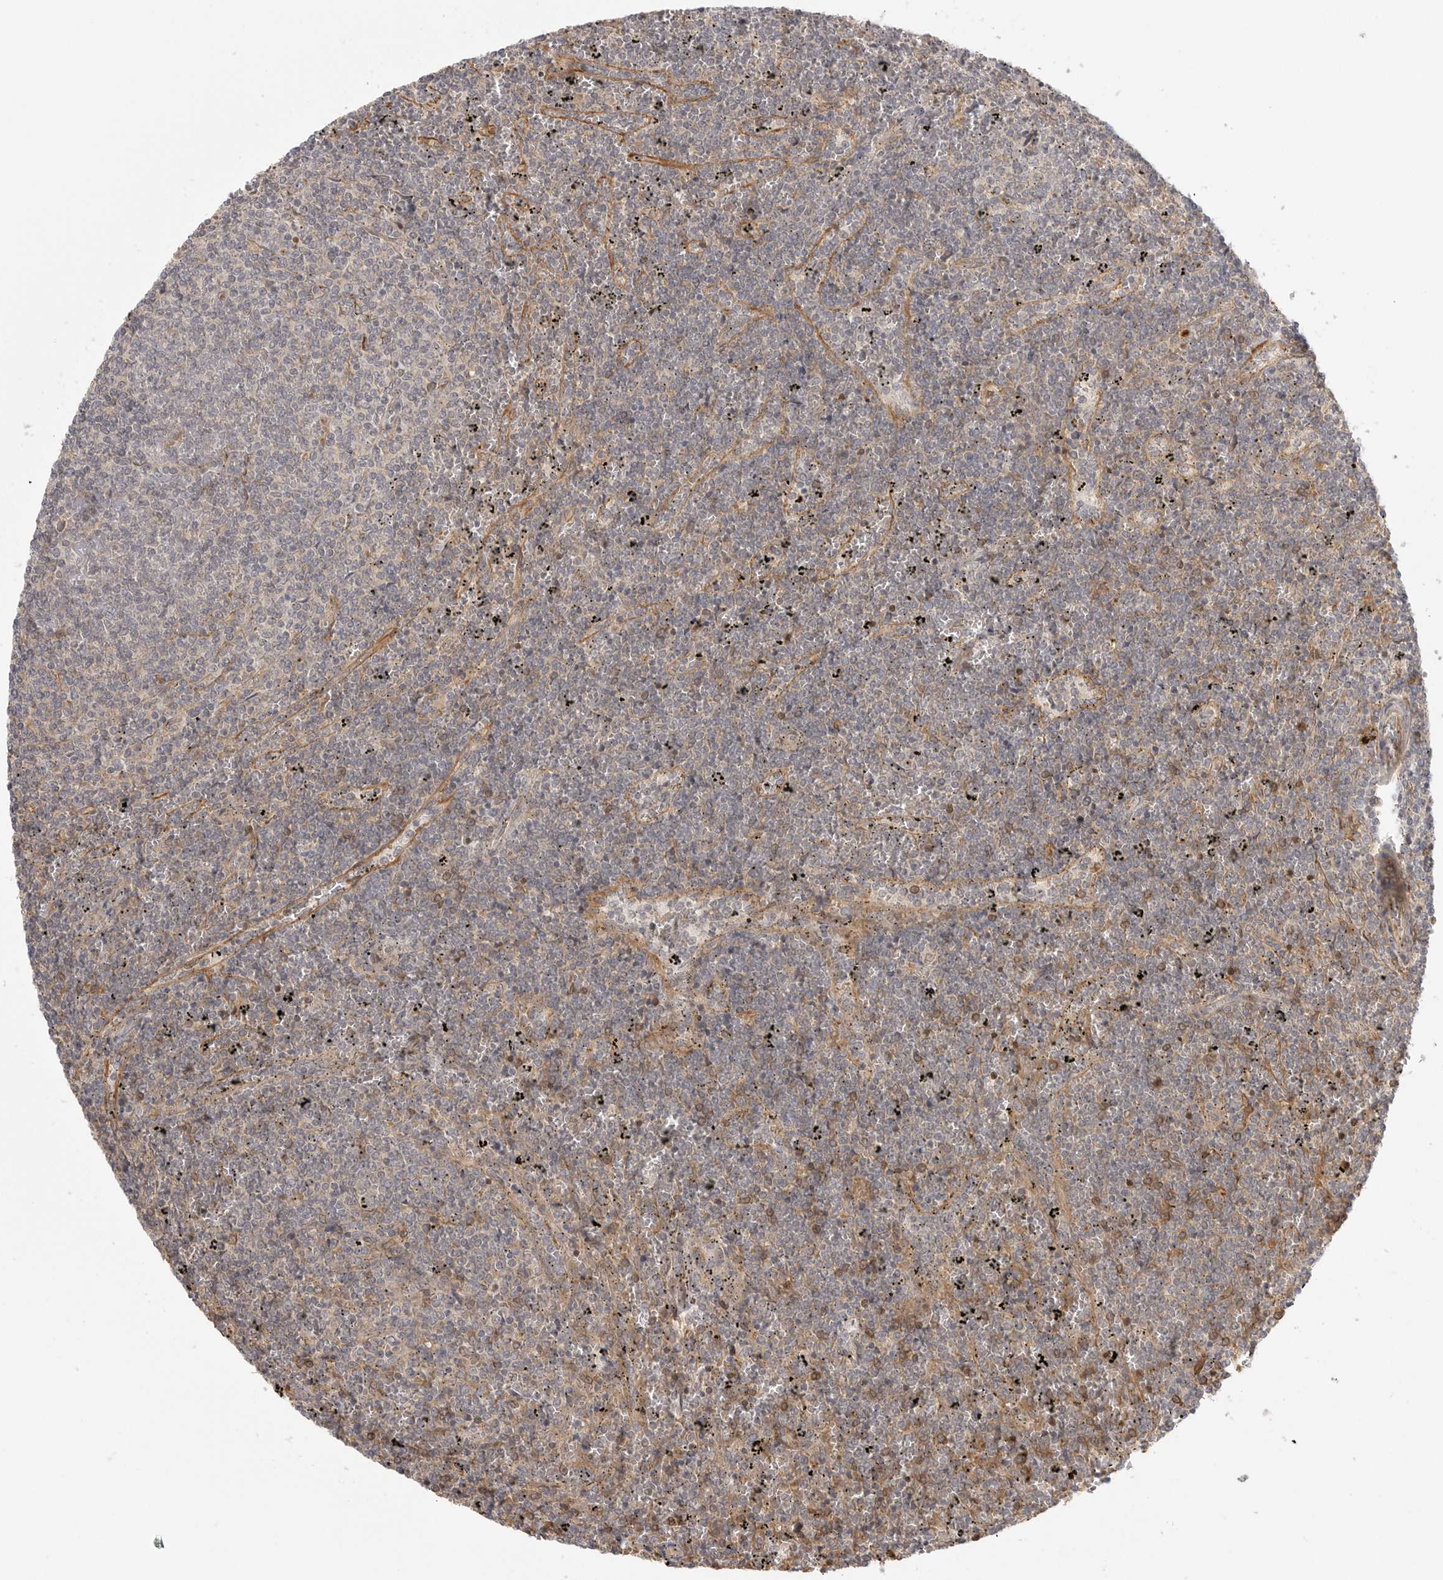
{"staining": {"intensity": "negative", "quantity": "none", "location": "none"}, "tissue": "lymphoma", "cell_type": "Tumor cells", "image_type": "cancer", "snomed": [{"axis": "morphology", "description": "Malignant lymphoma, non-Hodgkin's type, Low grade"}, {"axis": "topography", "description": "Spleen"}], "caption": "Tumor cells show no significant protein positivity in lymphoma. (Stains: DAB immunohistochemistry (IHC) with hematoxylin counter stain, Microscopy: brightfield microscopy at high magnification).", "gene": "CCPG1", "patient": {"sex": "female", "age": 50}}